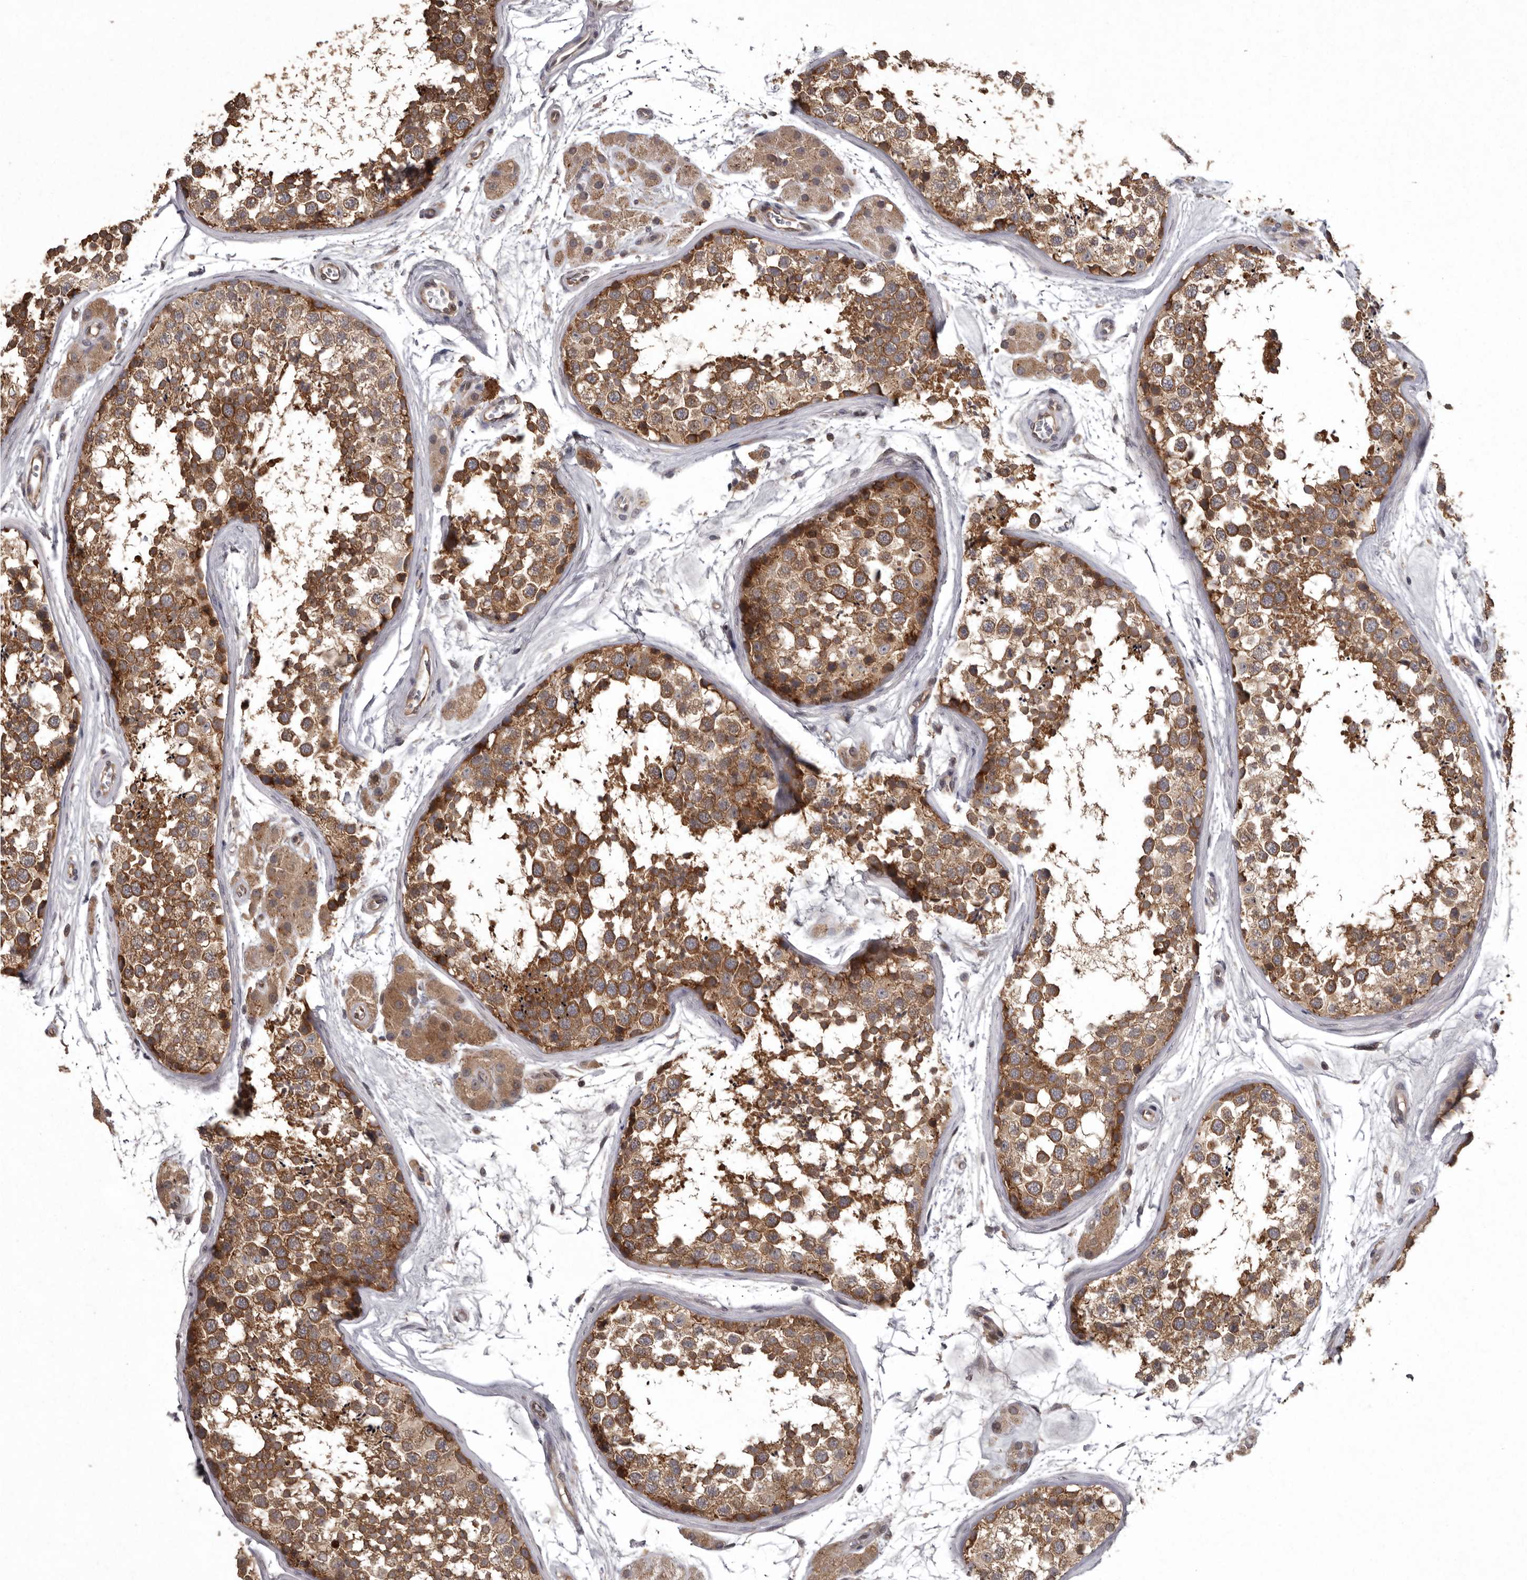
{"staining": {"intensity": "moderate", "quantity": ">75%", "location": "cytoplasmic/membranous"}, "tissue": "testis", "cell_type": "Cells in seminiferous ducts", "image_type": "normal", "snomed": [{"axis": "morphology", "description": "Normal tissue, NOS"}, {"axis": "topography", "description": "Testis"}], "caption": "Moderate cytoplasmic/membranous positivity is identified in approximately >75% of cells in seminiferous ducts in benign testis. Using DAB (brown) and hematoxylin (blue) stains, captured at high magnification using brightfield microscopy.", "gene": "DARS1", "patient": {"sex": "male", "age": 56}}